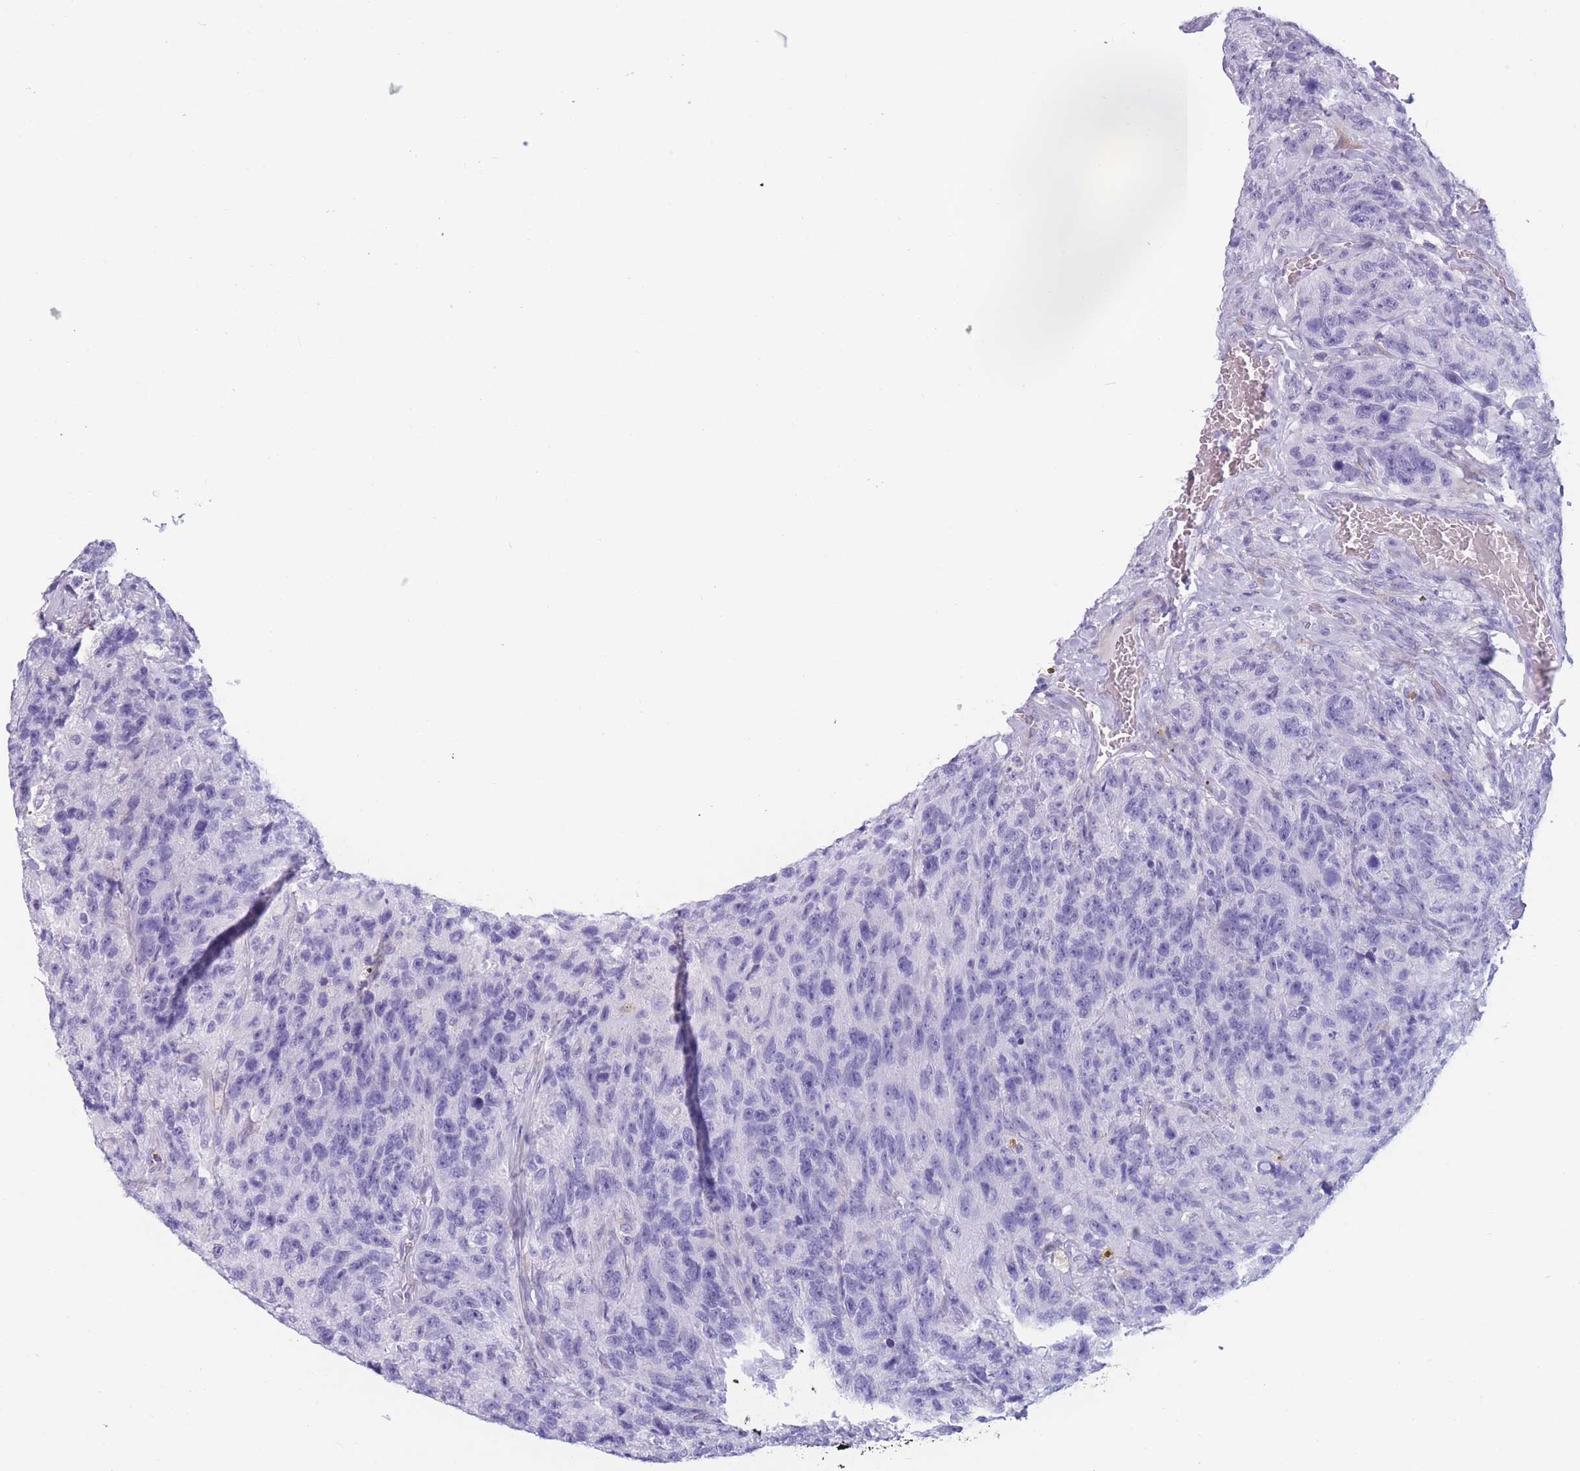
{"staining": {"intensity": "negative", "quantity": "none", "location": "none"}, "tissue": "glioma", "cell_type": "Tumor cells", "image_type": "cancer", "snomed": [{"axis": "morphology", "description": "Glioma, malignant, High grade"}, {"axis": "topography", "description": "Brain"}], "caption": "IHC of glioma shows no expression in tumor cells.", "gene": "COL27A1", "patient": {"sex": "male", "age": 69}}